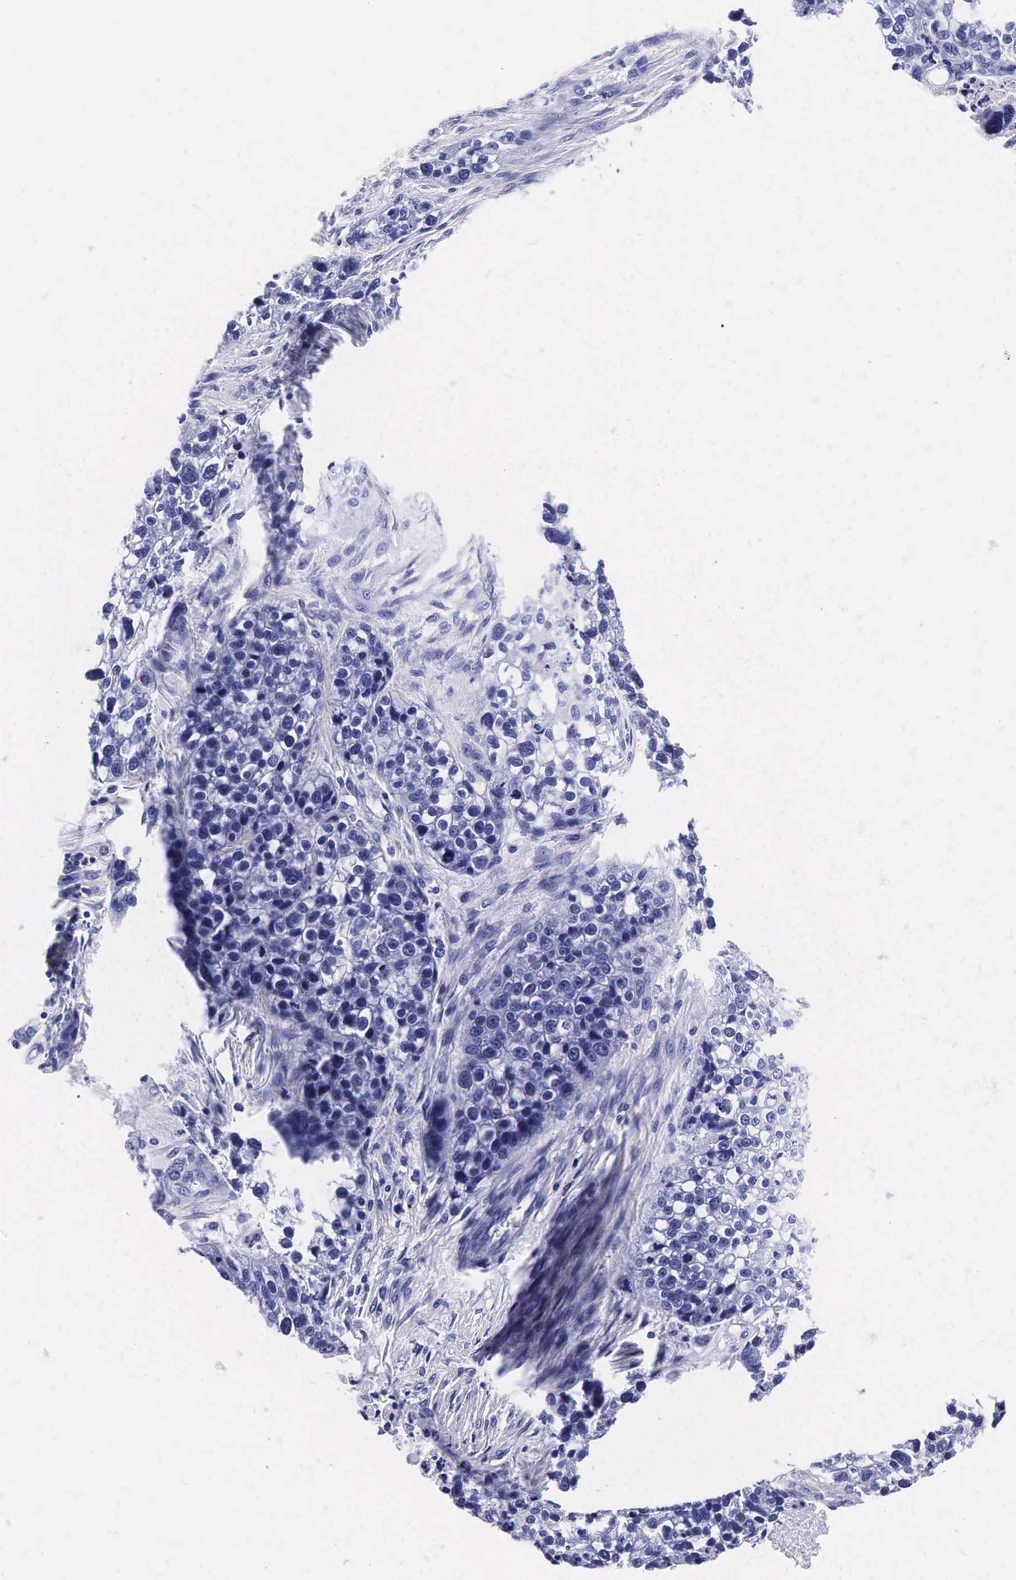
{"staining": {"intensity": "negative", "quantity": "none", "location": "none"}, "tissue": "lung cancer", "cell_type": "Tumor cells", "image_type": "cancer", "snomed": [{"axis": "morphology", "description": "Squamous cell carcinoma, NOS"}, {"axis": "topography", "description": "Lymph node"}, {"axis": "topography", "description": "Lung"}], "caption": "High power microscopy histopathology image of an immunohistochemistry (IHC) micrograph of lung cancer, revealing no significant expression in tumor cells.", "gene": "KLK3", "patient": {"sex": "male", "age": 74}}